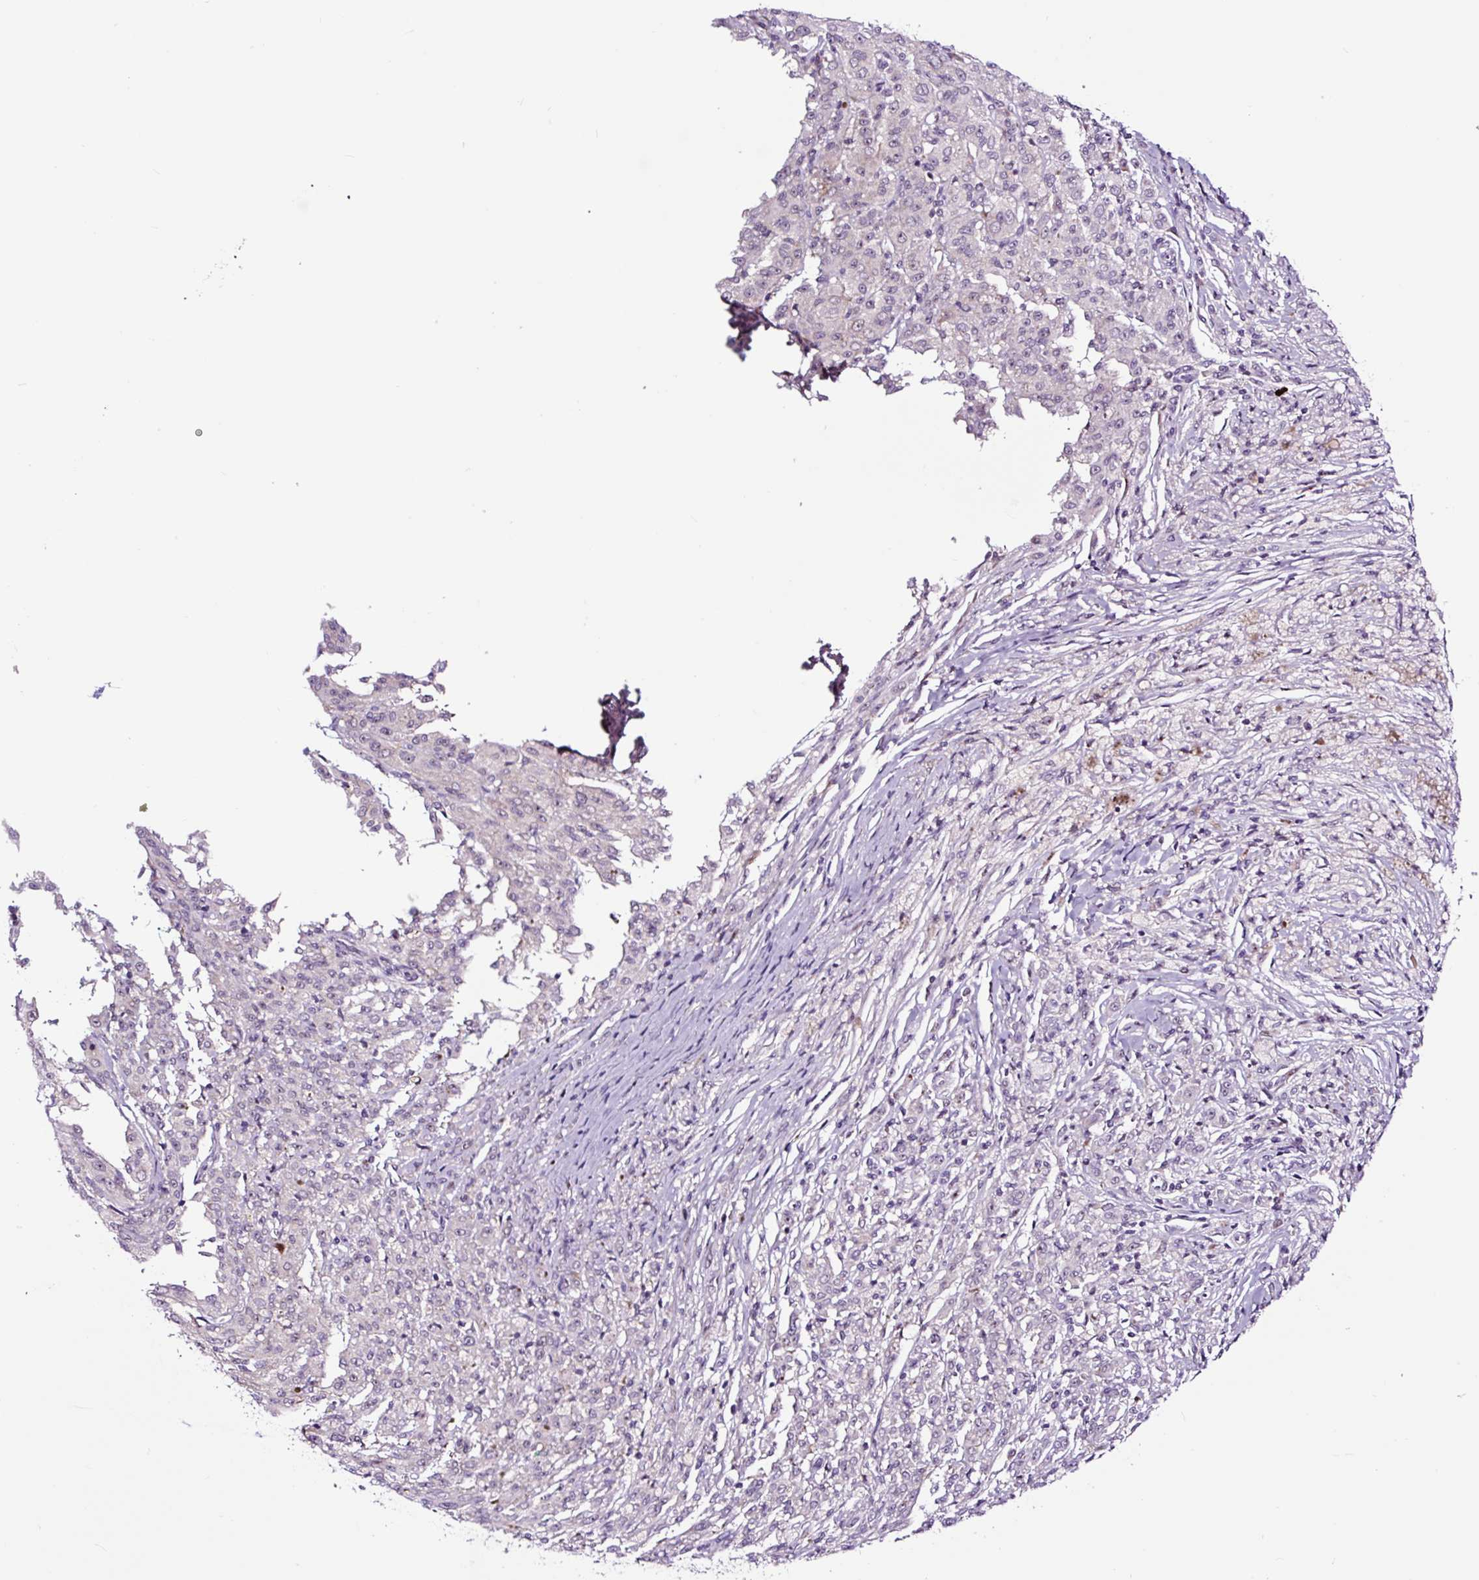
{"staining": {"intensity": "negative", "quantity": "none", "location": "none"}, "tissue": "melanoma", "cell_type": "Tumor cells", "image_type": "cancer", "snomed": [{"axis": "morphology", "description": "Malignant melanoma, NOS"}, {"axis": "topography", "description": "Skin"}], "caption": "High power microscopy image of an IHC histopathology image of malignant melanoma, revealing no significant staining in tumor cells.", "gene": "NOM1", "patient": {"sex": "female", "age": 52}}